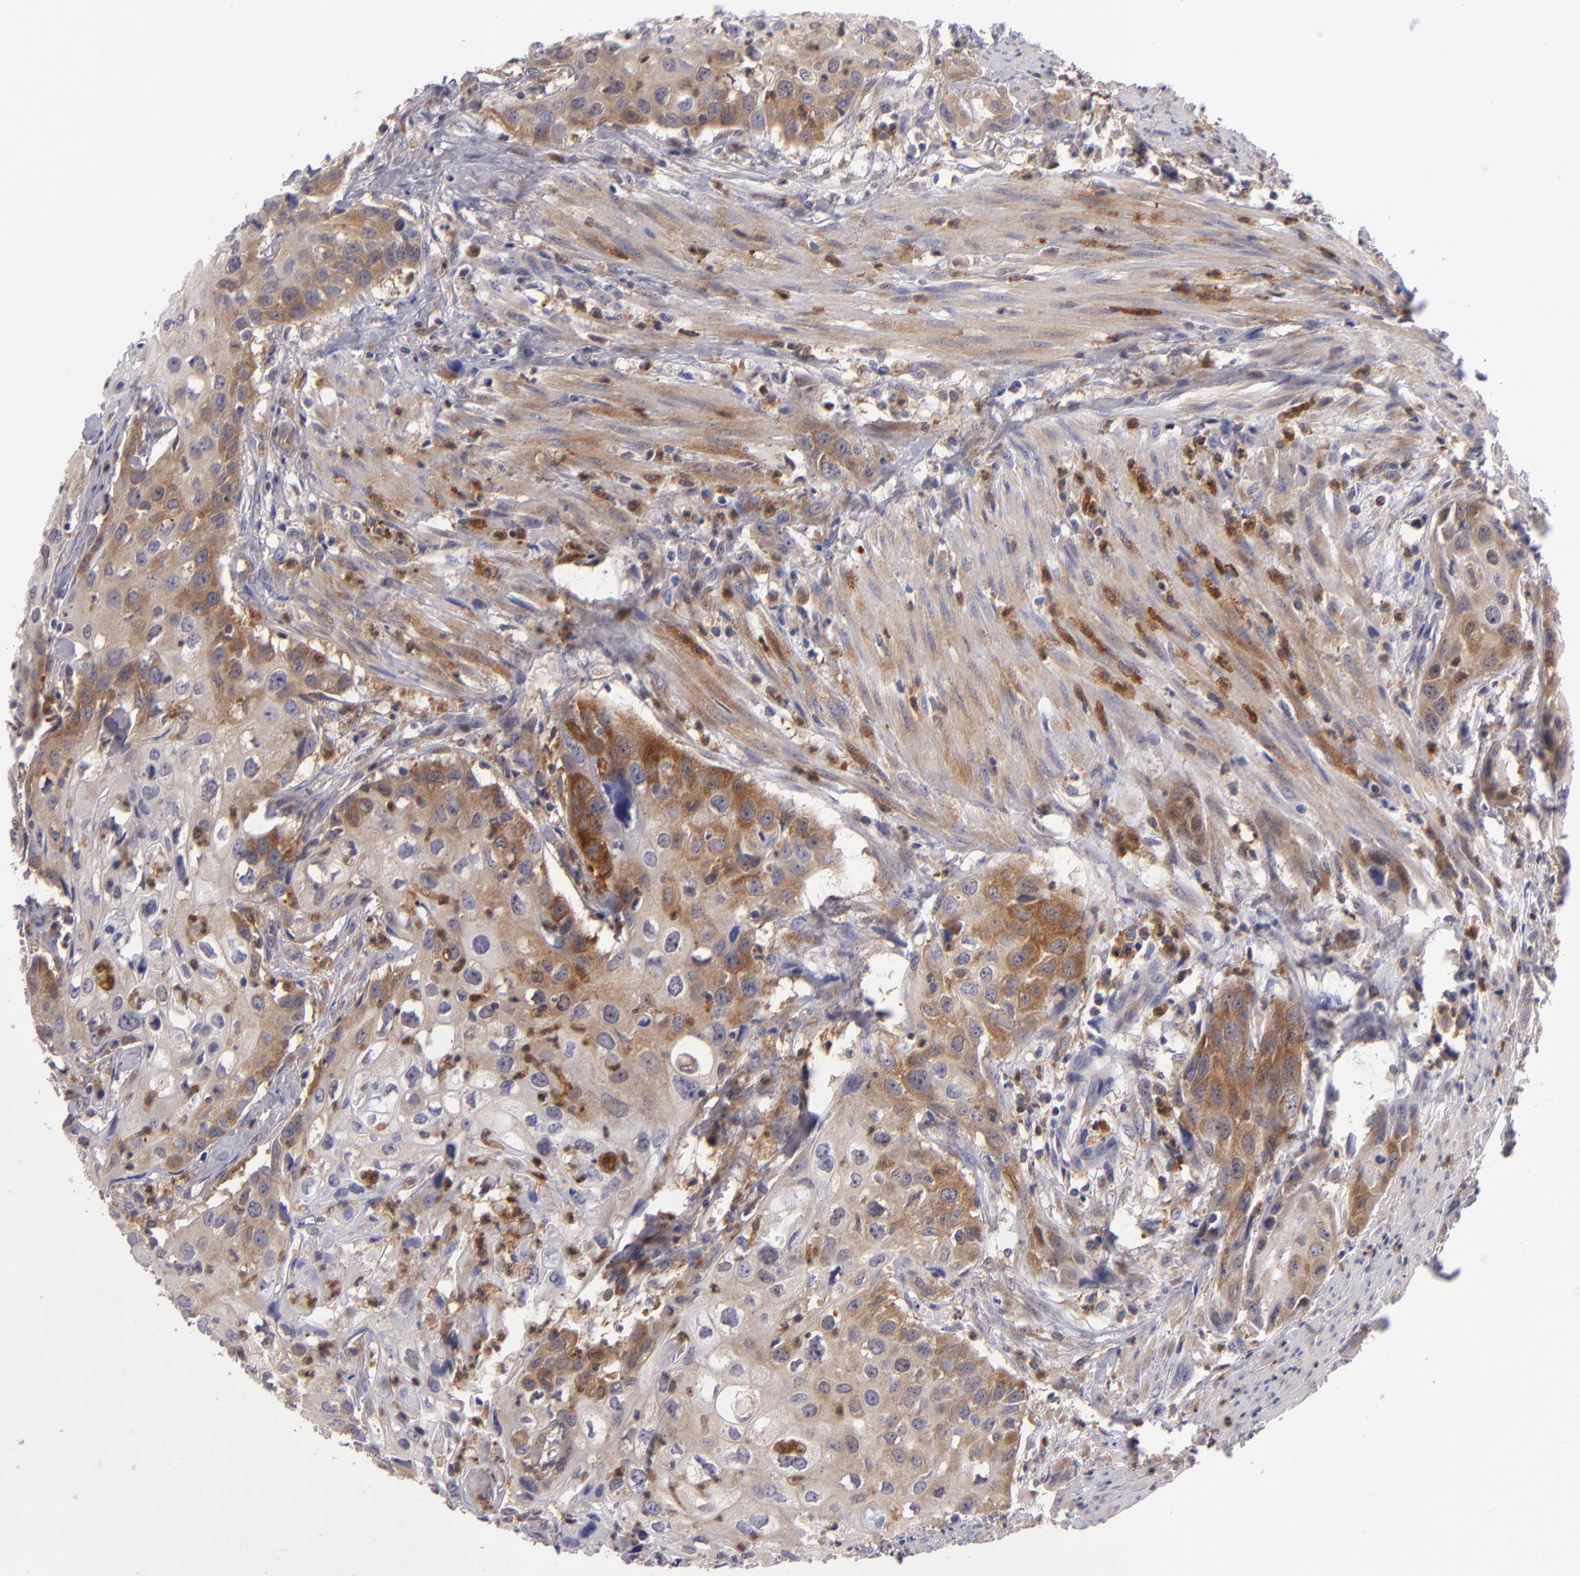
{"staining": {"intensity": "moderate", "quantity": ">75%", "location": "cytoplasmic/membranous"}, "tissue": "urothelial cancer", "cell_type": "Tumor cells", "image_type": "cancer", "snomed": [{"axis": "morphology", "description": "Urothelial carcinoma, High grade"}, {"axis": "topography", "description": "Urinary bladder"}], "caption": "IHC image of neoplastic tissue: urothelial cancer stained using immunohistochemistry demonstrates medium levels of moderate protein expression localized specifically in the cytoplasmic/membranous of tumor cells, appearing as a cytoplasmic/membranous brown color.", "gene": "MMP10", "patient": {"sex": "male", "age": 54}}